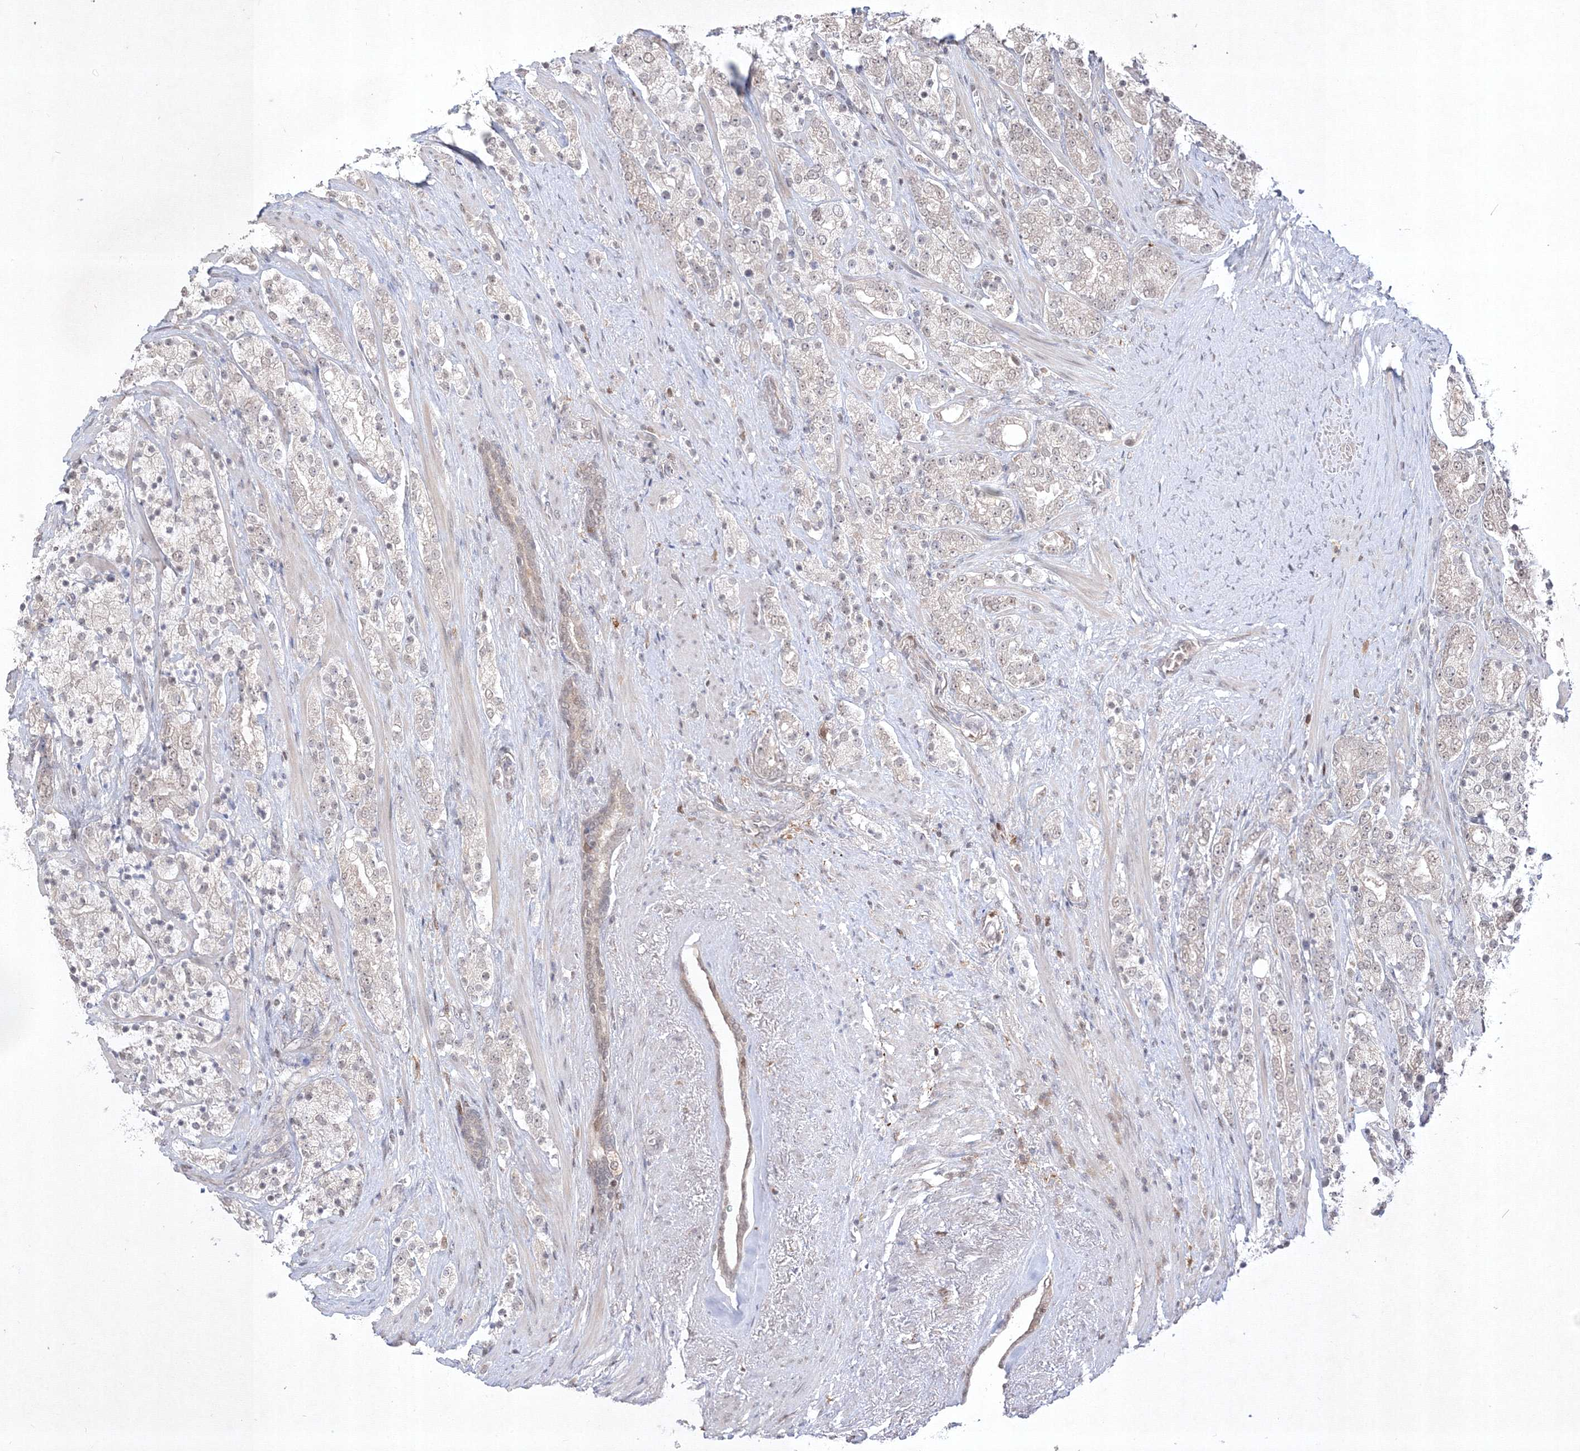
{"staining": {"intensity": "negative", "quantity": "none", "location": "none"}, "tissue": "prostate cancer", "cell_type": "Tumor cells", "image_type": "cancer", "snomed": [{"axis": "morphology", "description": "Adenocarcinoma, High grade"}, {"axis": "topography", "description": "Prostate"}], "caption": "Immunohistochemical staining of prostate cancer (adenocarcinoma (high-grade)) shows no significant expression in tumor cells.", "gene": "TAB1", "patient": {"sex": "male", "age": 71}}